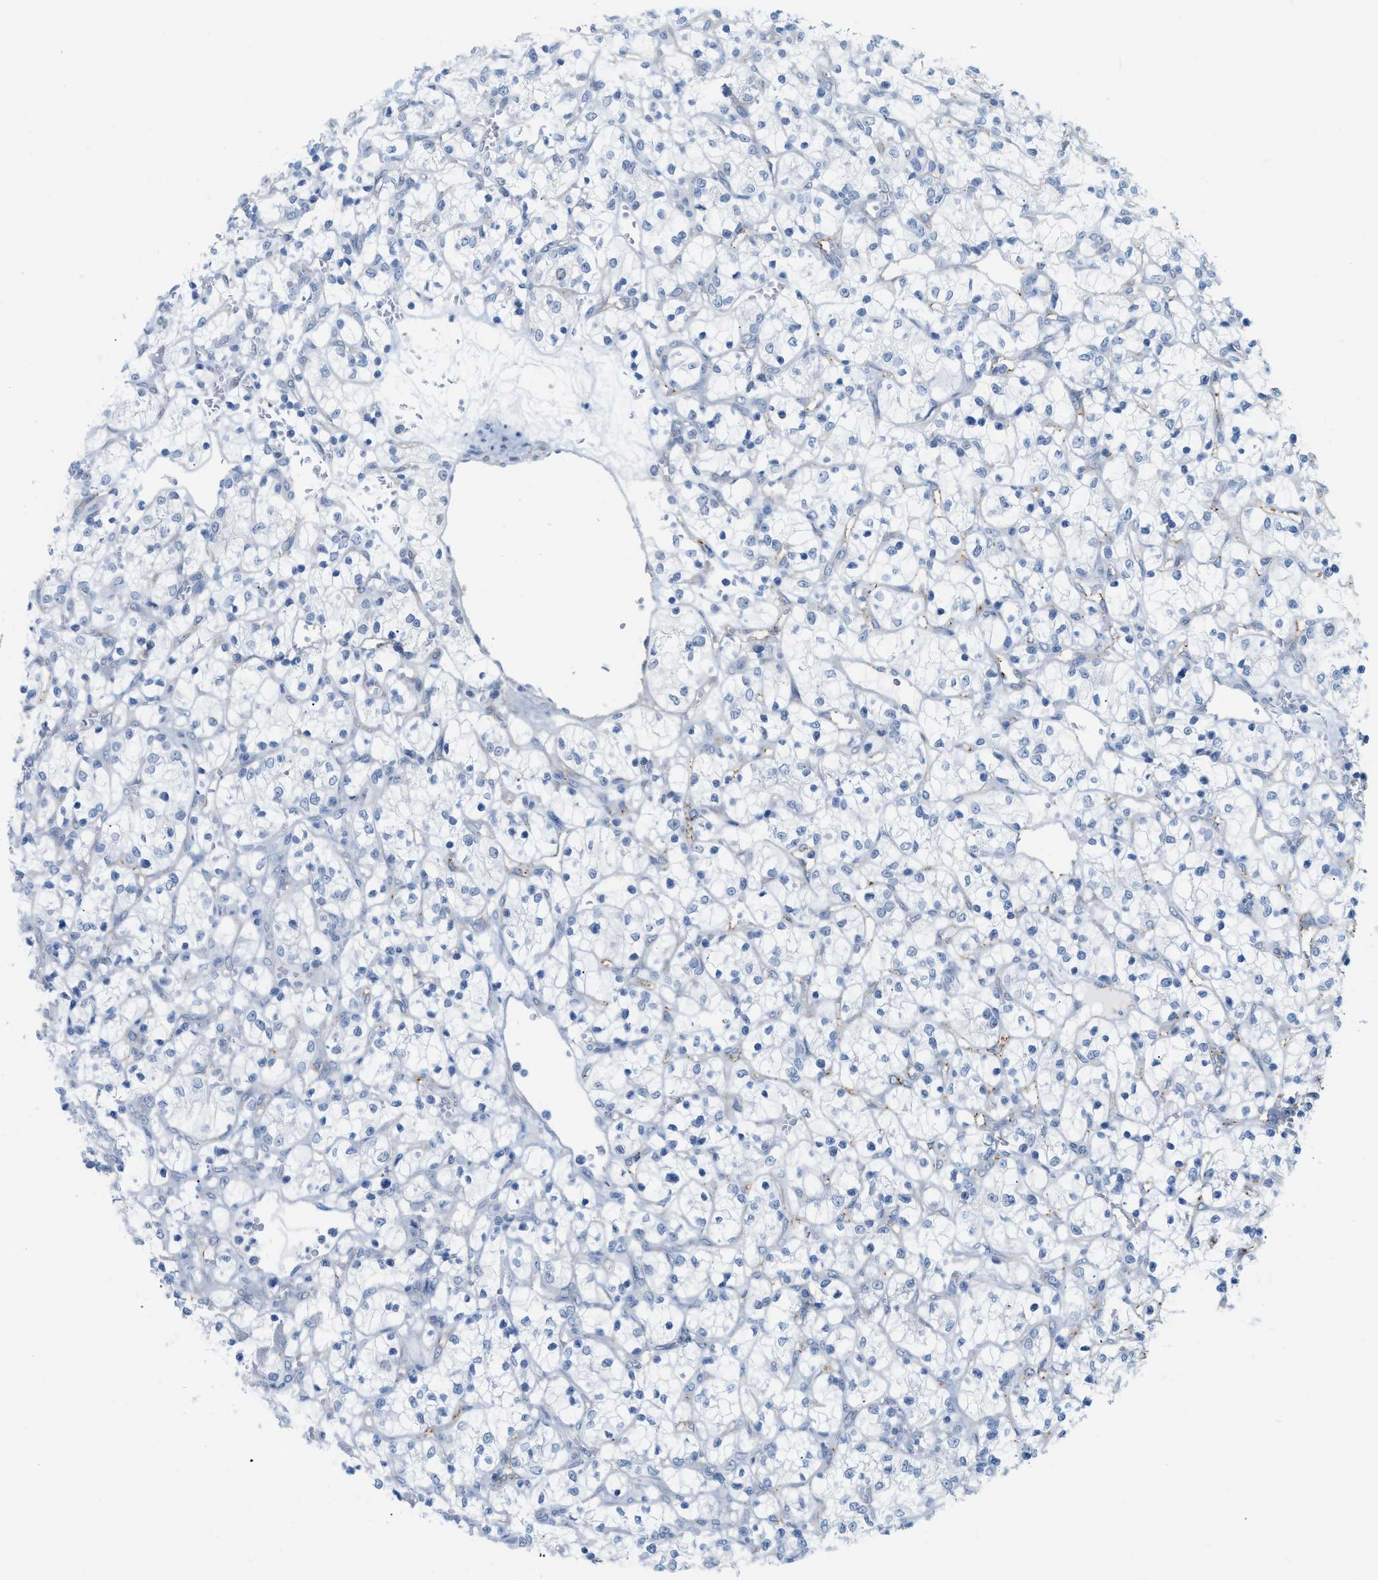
{"staining": {"intensity": "negative", "quantity": "none", "location": "none"}, "tissue": "renal cancer", "cell_type": "Tumor cells", "image_type": "cancer", "snomed": [{"axis": "morphology", "description": "Adenocarcinoma, NOS"}, {"axis": "topography", "description": "Kidney"}], "caption": "There is no significant expression in tumor cells of renal adenocarcinoma.", "gene": "HLTF", "patient": {"sex": "female", "age": 69}}